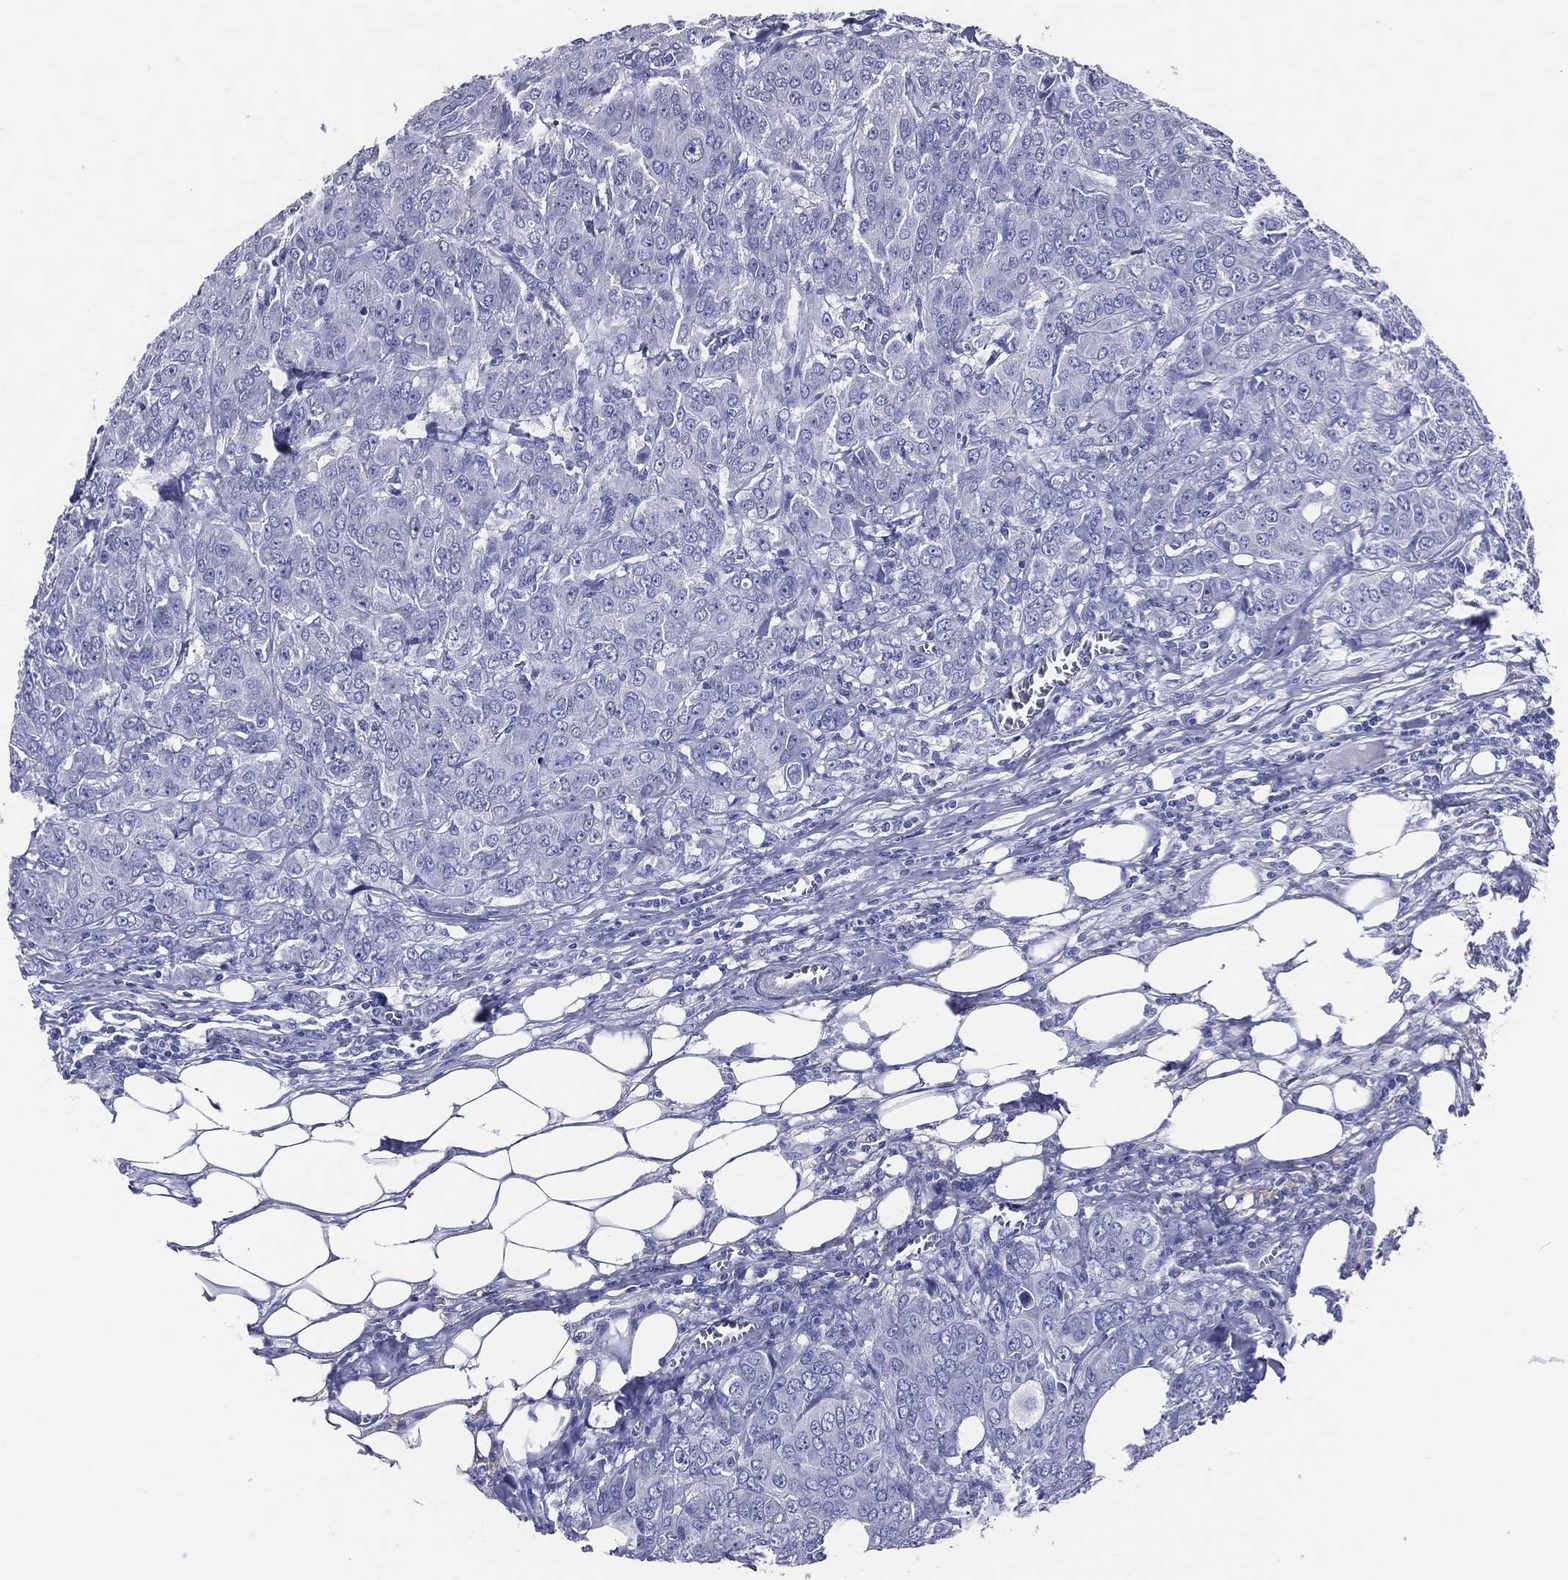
{"staining": {"intensity": "negative", "quantity": "none", "location": "none"}, "tissue": "breast cancer", "cell_type": "Tumor cells", "image_type": "cancer", "snomed": [{"axis": "morphology", "description": "Duct carcinoma"}, {"axis": "topography", "description": "Breast"}], "caption": "Tumor cells show no significant protein staining in breast cancer.", "gene": "ACE2", "patient": {"sex": "female", "age": 43}}